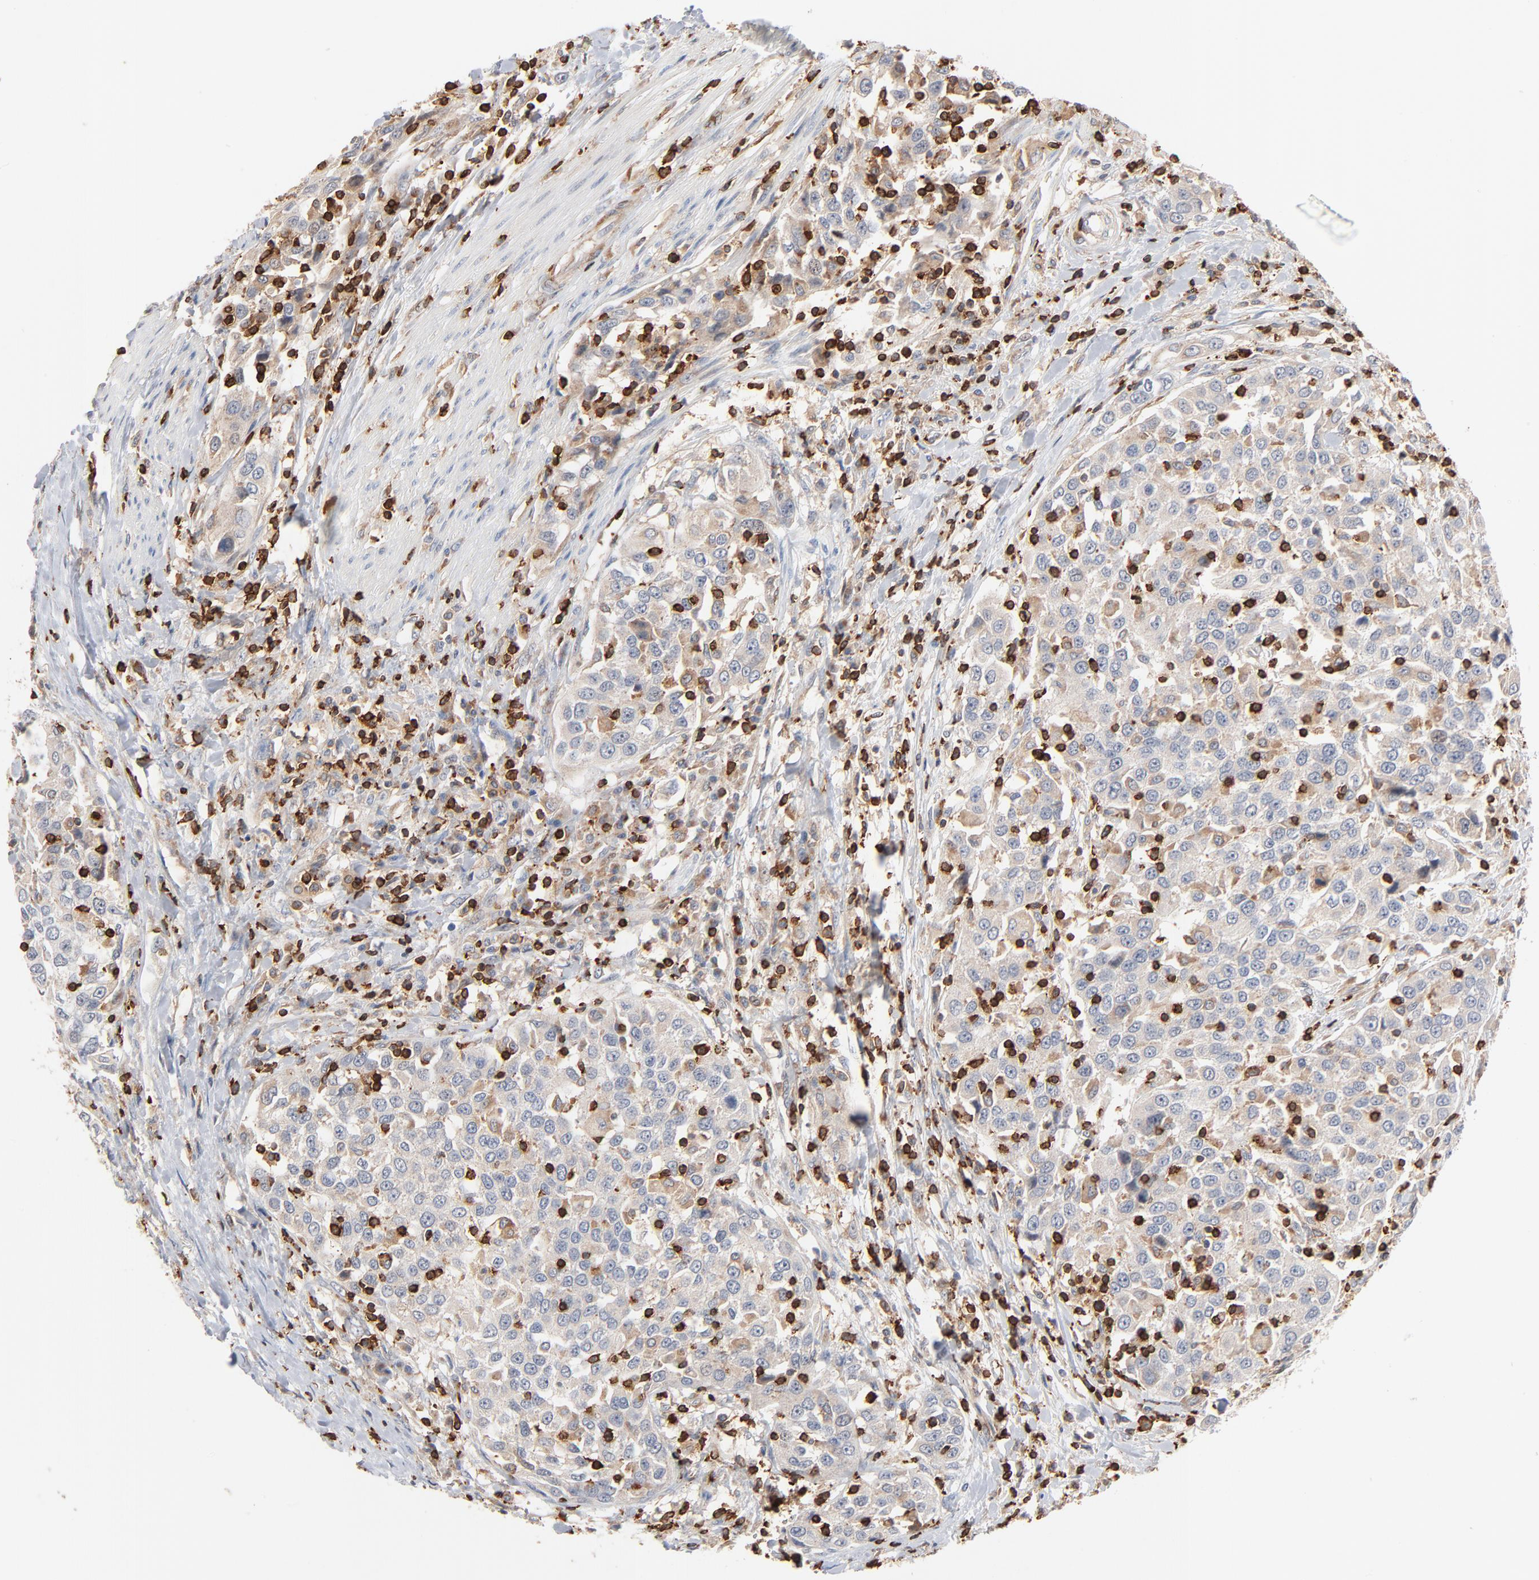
{"staining": {"intensity": "weak", "quantity": "25%-75%", "location": "cytoplasmic/membranous"}, "tissue": "urothelial cancer", "cell_type": "Tumor cells", "image_type": "cancer", "snomed": [{"axis": "morphology", "description": "Urothelial carcinoma, High grade"}, {"axis": "topography", "description": "Urinary bladder"}], "caption": "Protein staining exhibits weak cytoplasmic/membranous staining in approximately 25%-75% of tumor cells in high-grade urothelial carcinoma.", "gene": "SH3KBP1", "patient": {"sex": "female", "age": 80}}